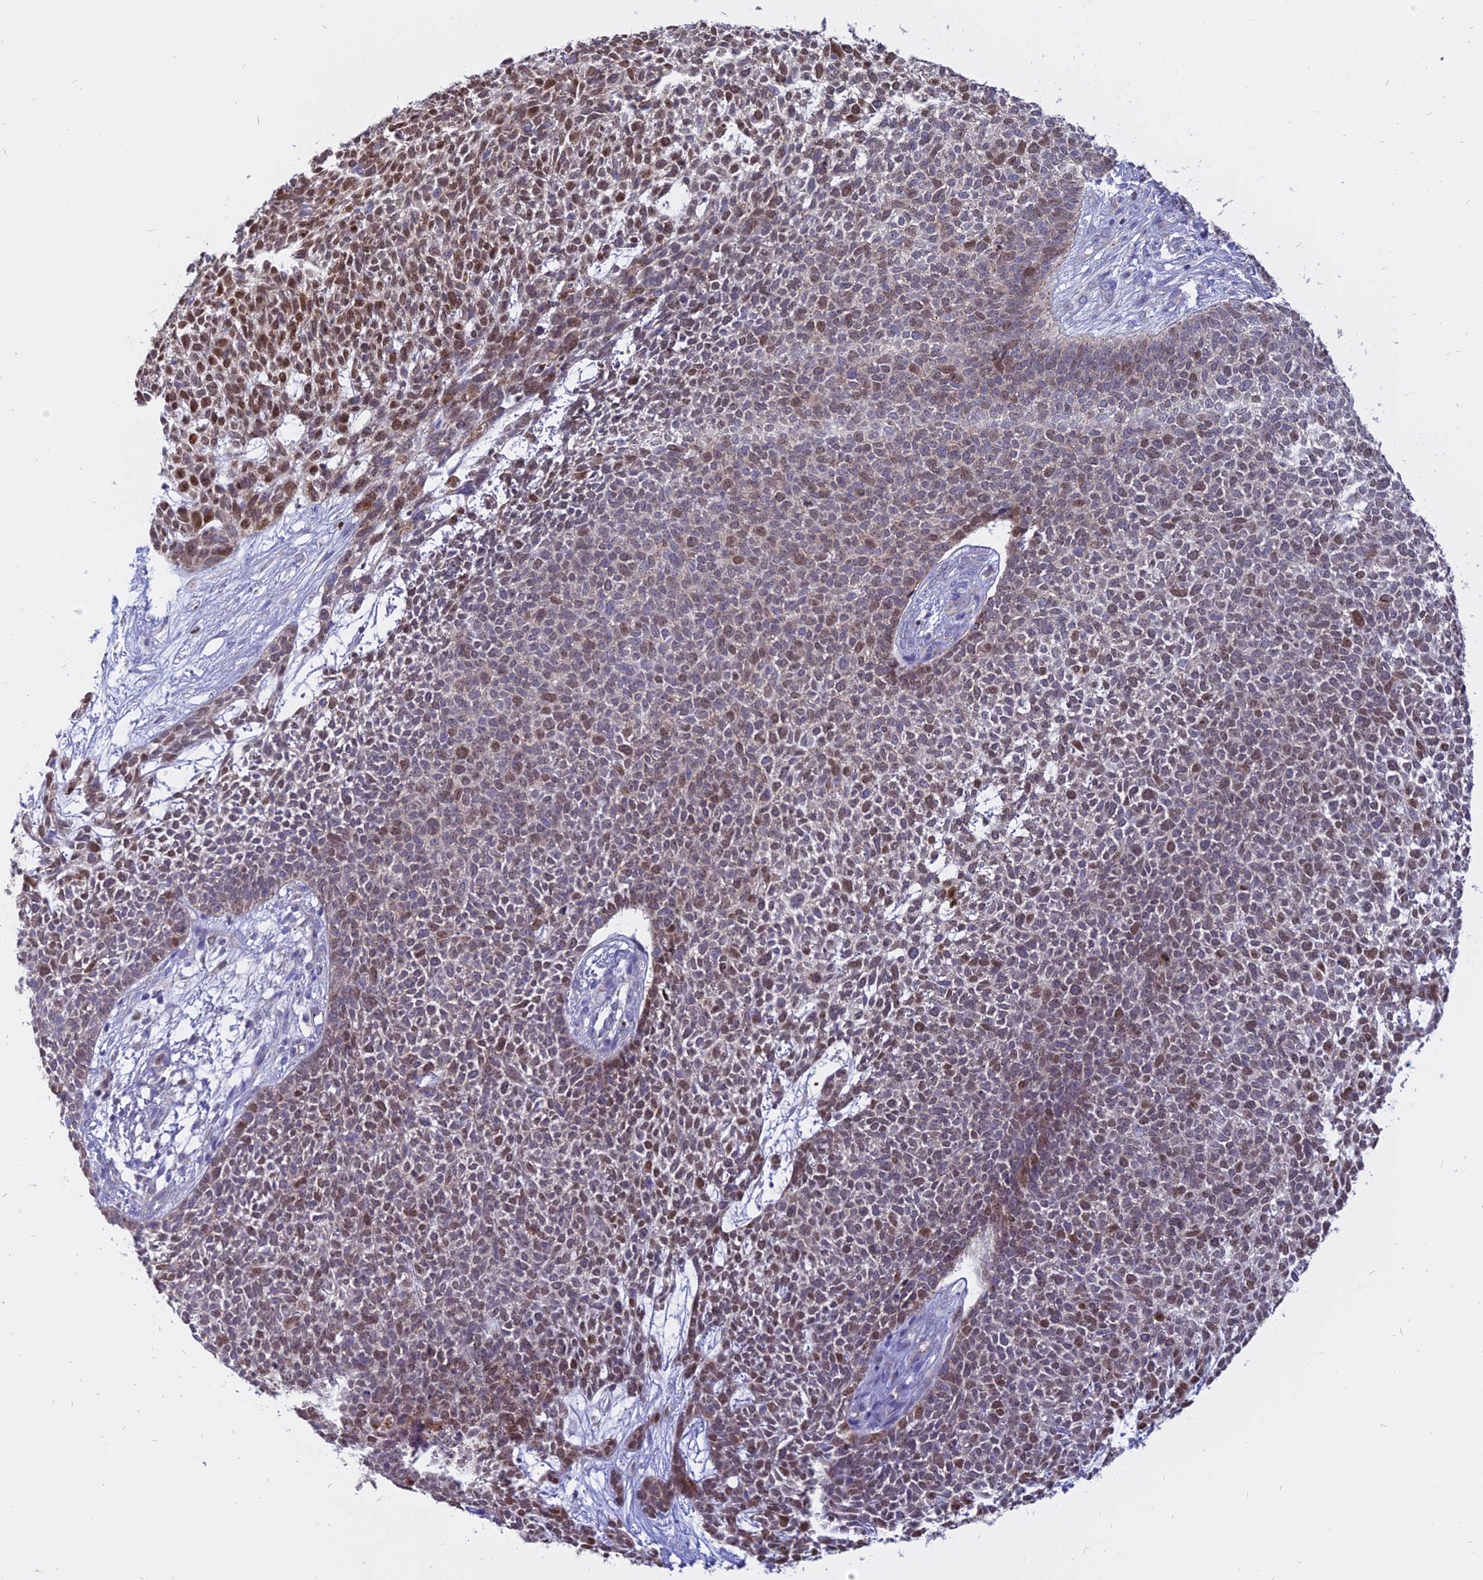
{"staining": {"intensity": "moderate", "quantity": "25%-75%", "location": "nuclear"}, "tissue": "skin cancer", "cell_type": "Tumor cells", "image_type": "cancer", "snomed": [{"axis": "morphology", "description": "Basal cell carcinoma"}, {"axis": "topography", "description": "Skin"}], "caption": "This histopathology image exhibits immunohistochemistry (IHC) staining of skin basal cell carcinoma, with medium moderate nuclear expression in about 25%-75% of tumor cells.", "gene": "CENPV", "patient": {"sex": "female", "age": 84}}